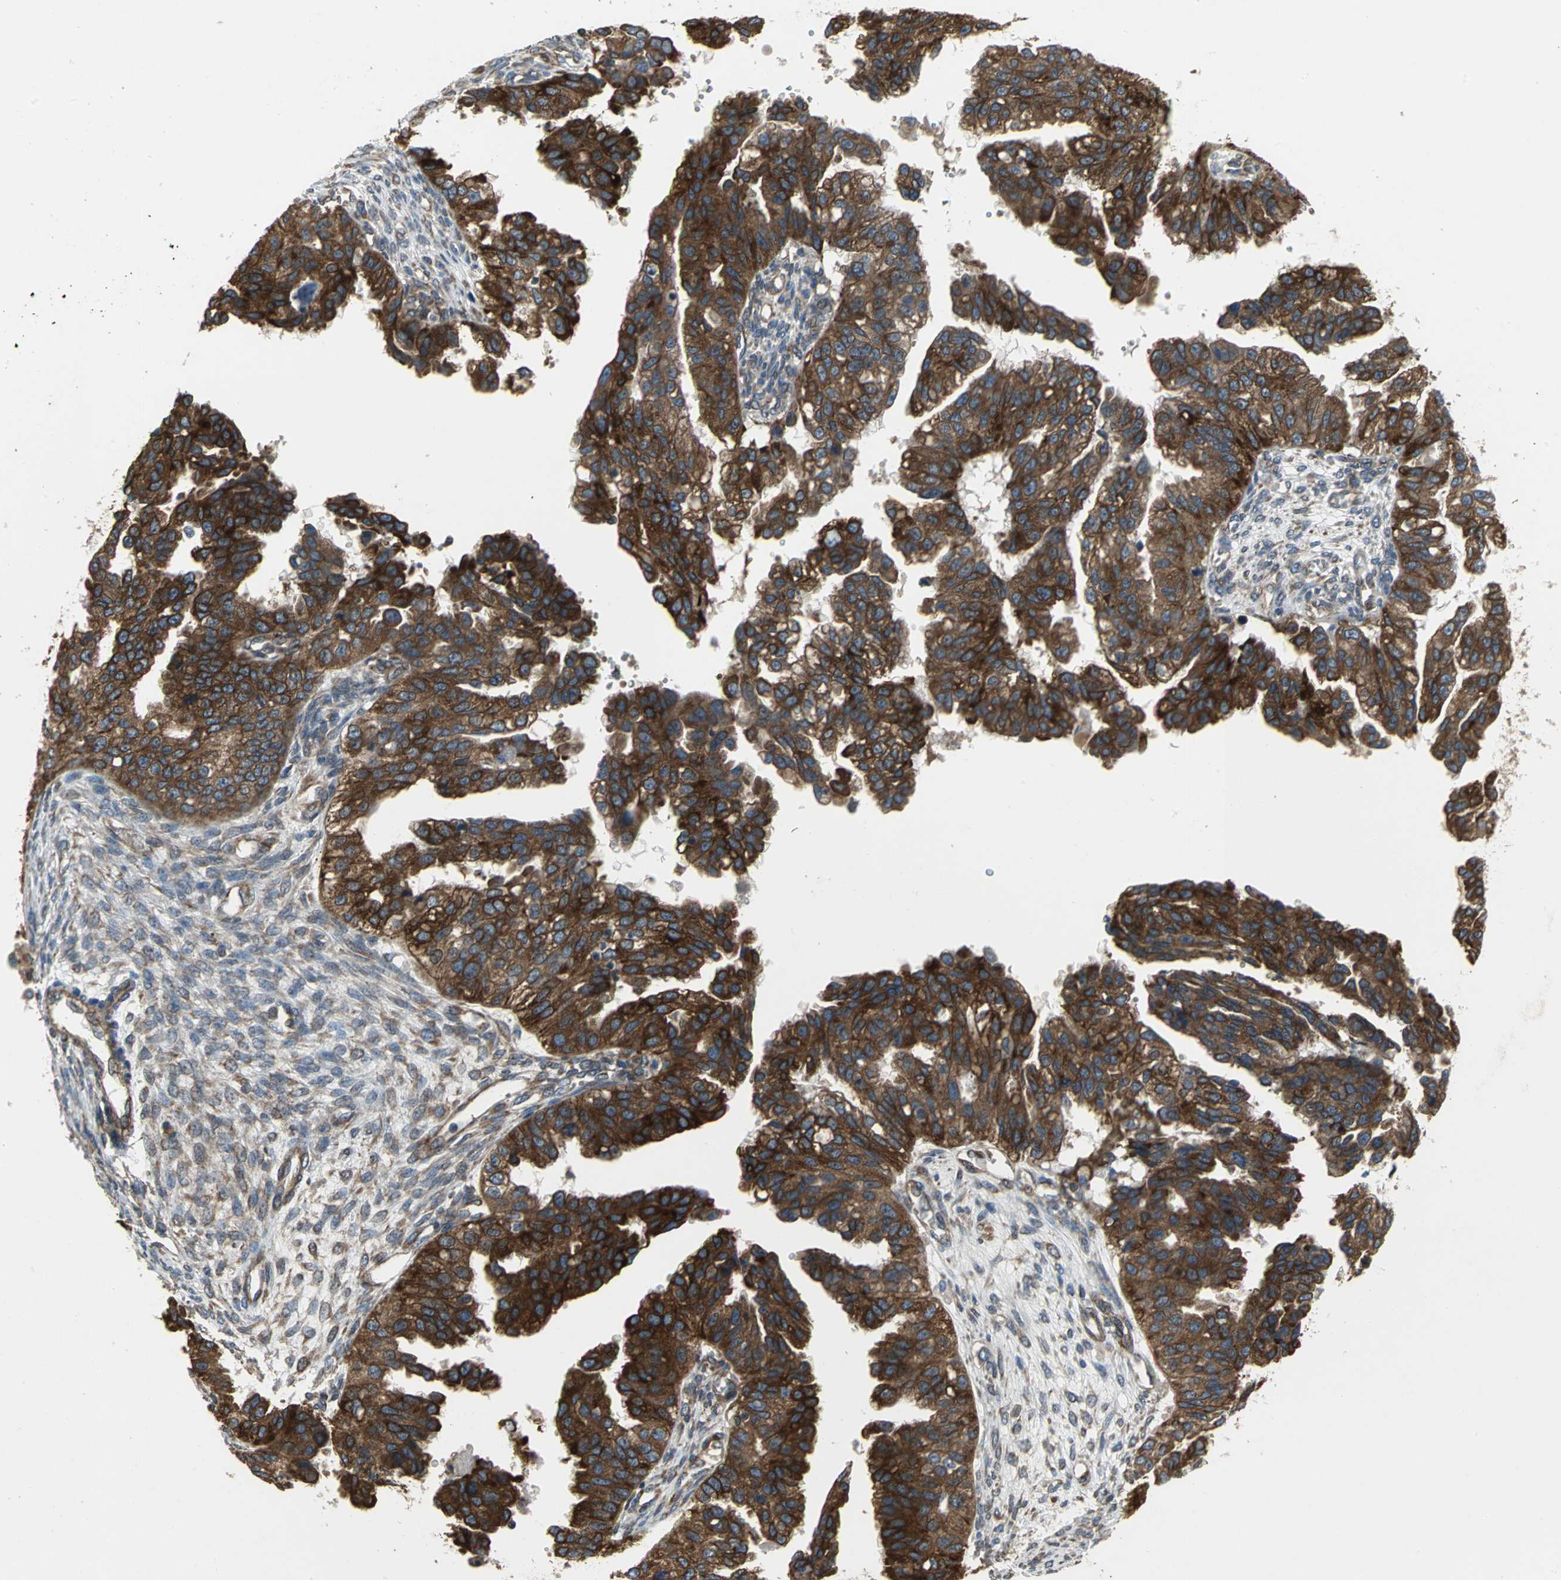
{"staining": {"intensity": "strong", "quantity": ">75%", "location": "cytoplasmic/membranous"}, "tissue": "ovarian cancer", "cell_type": "Tumor cells", "image_type": "cancer", "snomed": [{"axis": "morphology", "description": "Cystadenocarcinoma, serous, NOS"}, {"axis": "topography", "description": "Ovary"}], "caption": "This is a histology image of IHC staining of ovarian cancer, which shows strong expression in the cytoplasmic/membranous of tumor cells.", "gene": "SYVN1", "patient": {"sex": "female", "age": 58}}